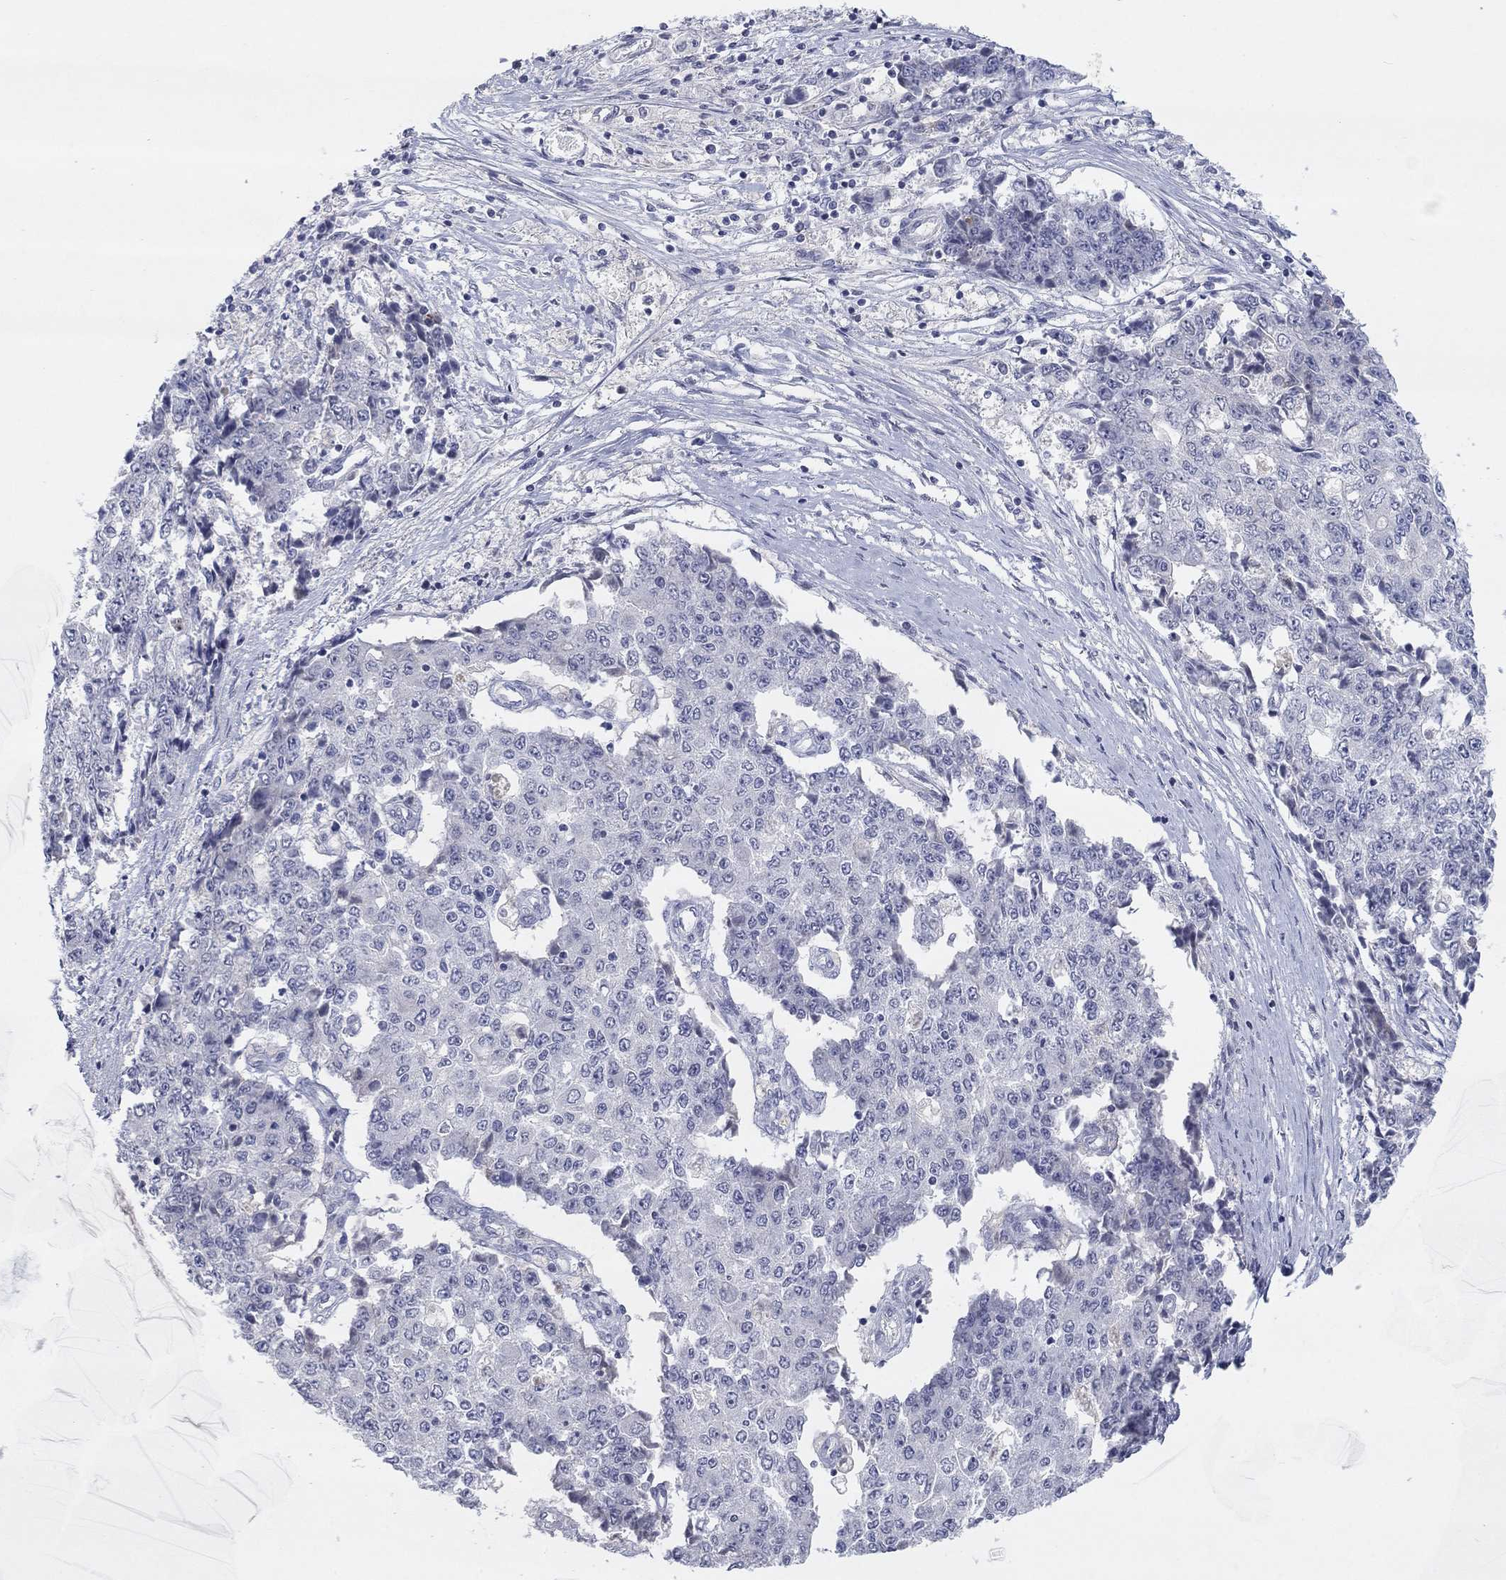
{"staining": {"intensity": "negative", "quantity": "none", "location": "none"}, "tissue": "ovarian cancer", "cell_type": "Tumor cells", "image_type": "cancer", "snomed": [{"axis": "morphology", "description": "Carcinoma, endometroid"}, {"axis": "topography", "description": "Ovary"}], "caption": "DAB (3,3'-diaminobenzidine) immunohistochemical staining of human ovarian endometroid carcinoma exhibits no significant expression in tumor cells.", "gene": "AMN1", "patient": {"sex": "female", "age": 42}}